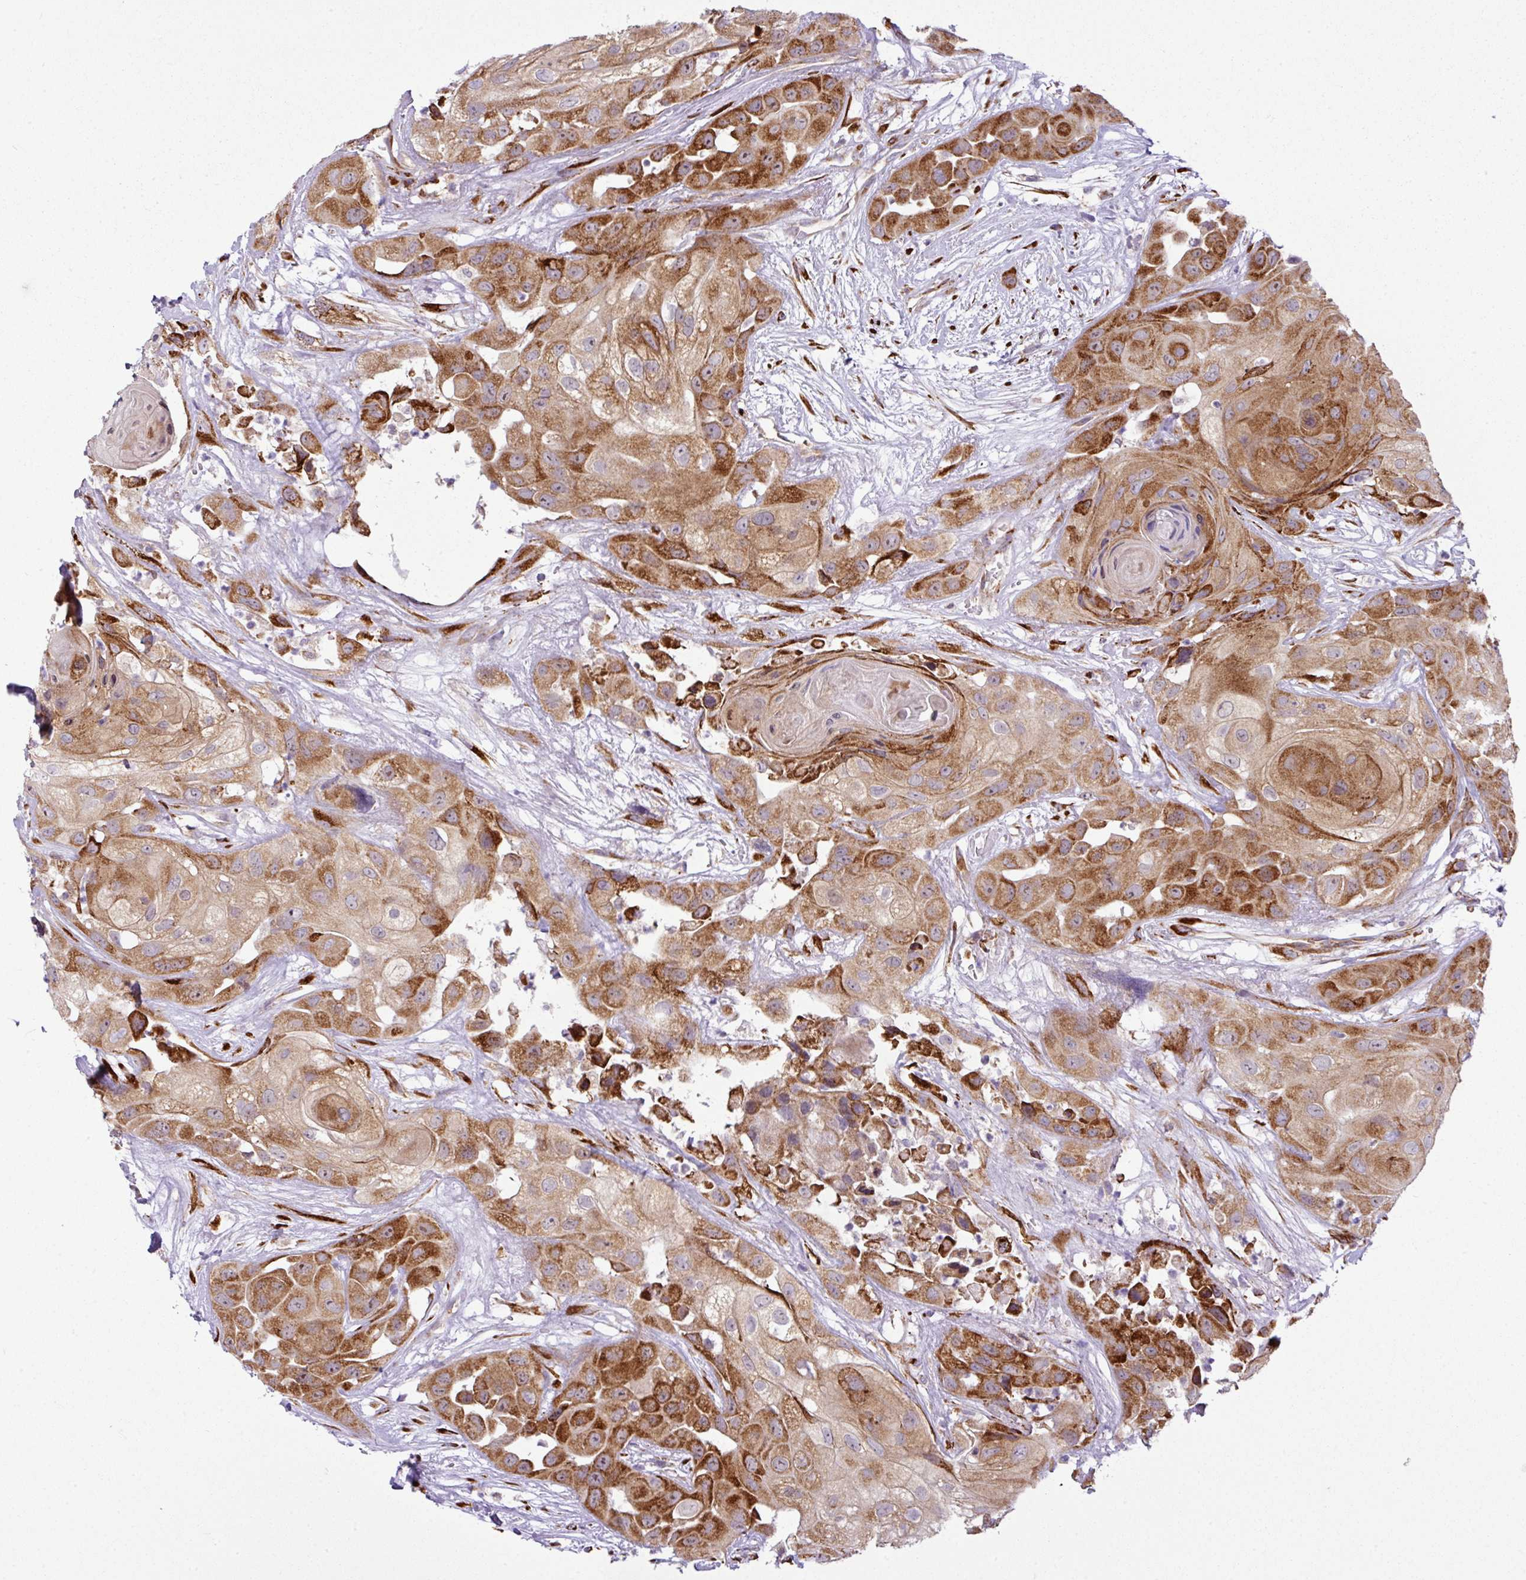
{"staining": {"intensity": "strong", "quantity": ">75%", "location": "cytoplasmic/membranous"}, "tissue": "head and neck cancer", "cell_type": "Tumor cells", "image_type": "cancer", "snomed": [{"axis": "morphology", "description": "Squamous cell carcinoma, NOS"}, {"axis": "topography", "description": "Head-Neck"}], "caption": "Brown immunohistochemical staining in head and neck cancer exhibits strong cytoplasmic/membranous expression in approximately >75% of tumor cells.", "gene": "CFAP97", "patient": {"sex": "male", "age": 83}}